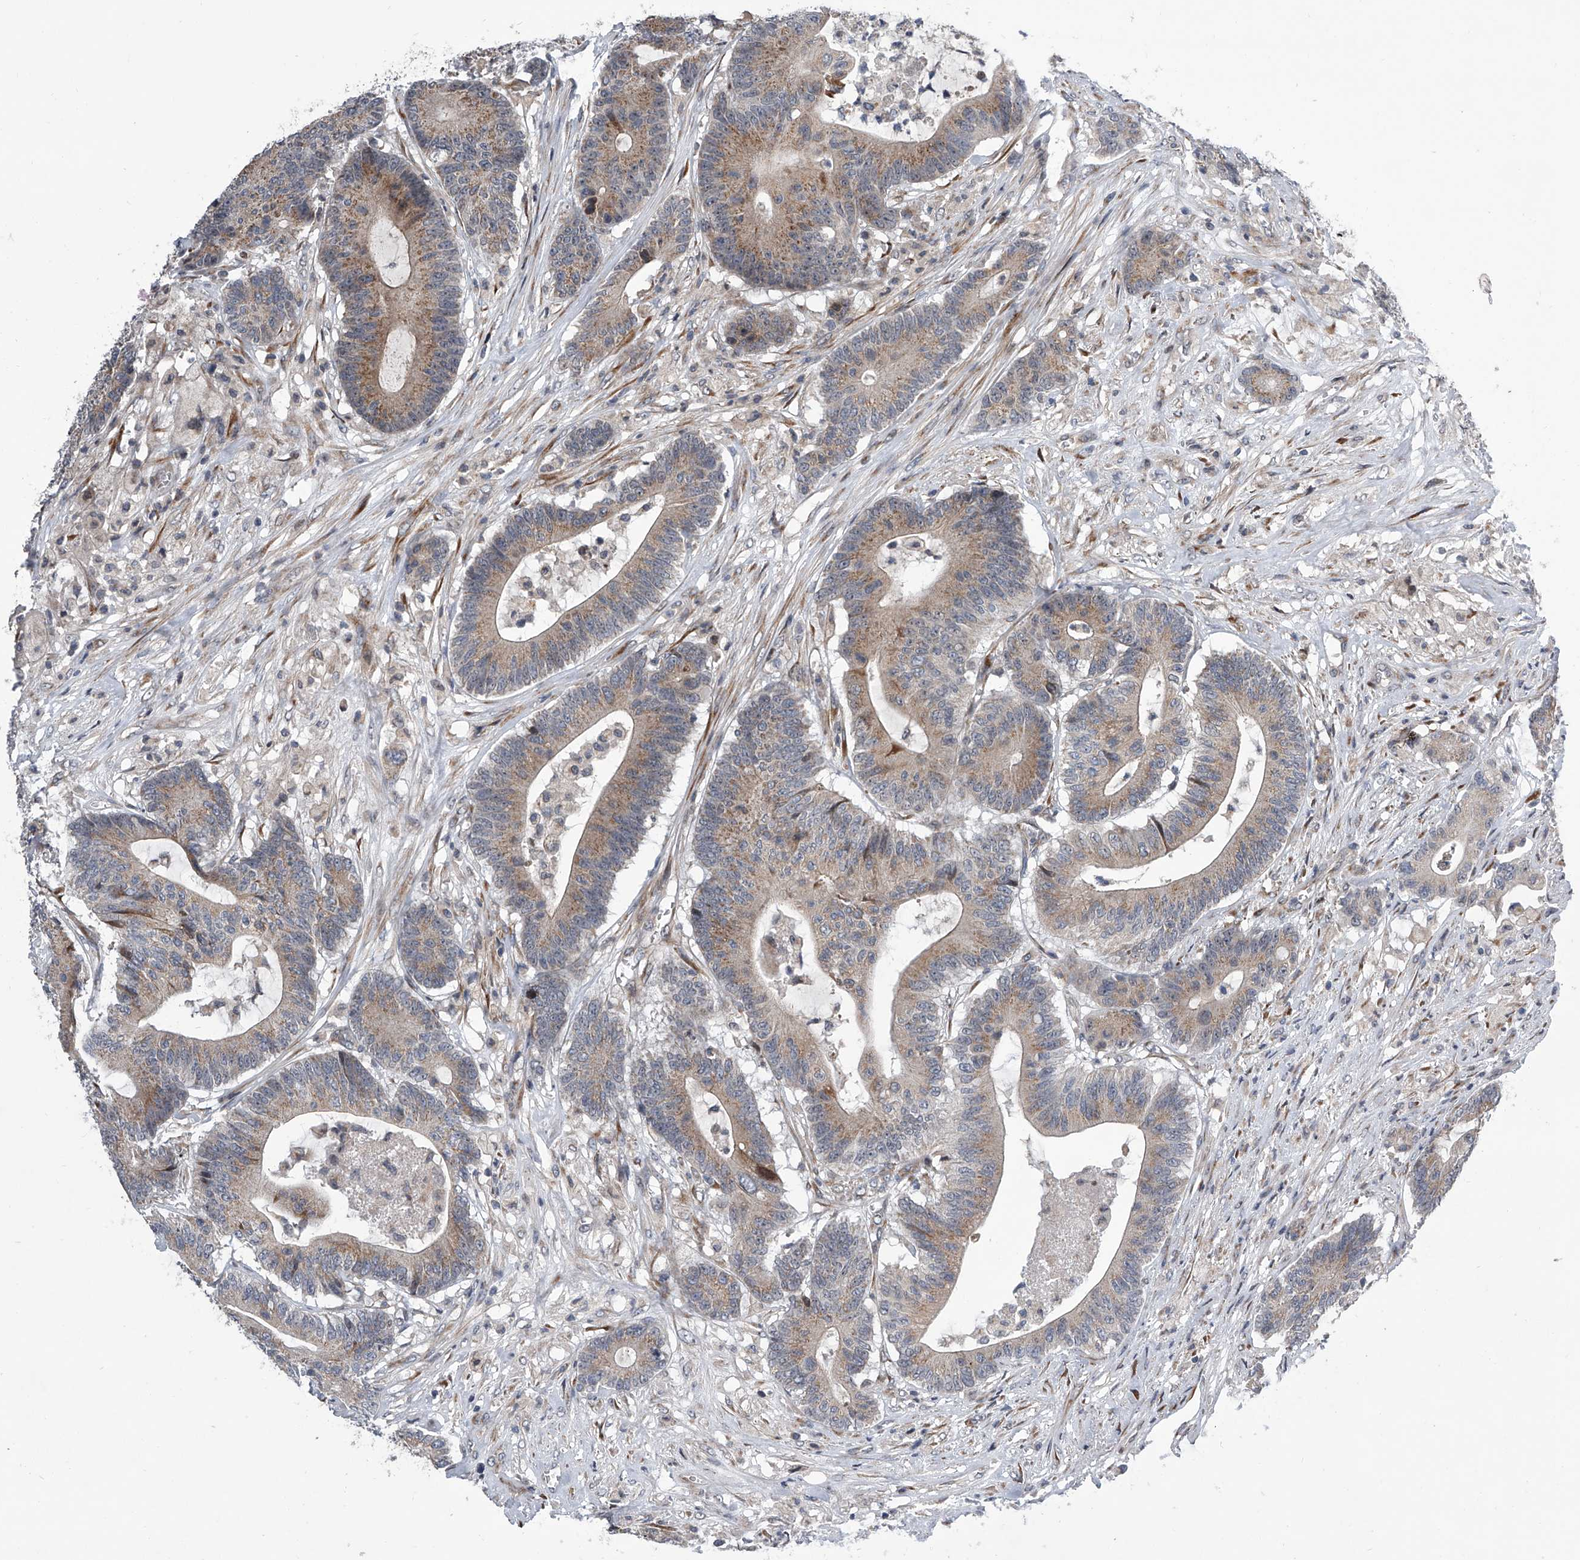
{"staining": {"intensity": "moderate", "quantity": ">75%", "location": "cytoplasmic/membranous"}, "tissue": "colorectal cancer", "cell_type": "Tumor cells", "image_type": "cancer", "snomed": [{"axis": "morphology", "description": "Adenocarcinoma, NOS"}, {"axis": "topography", "description": "Colon"}], "caption": "Immunohistochemical staining of colorectal adenocarcinoma demonstrates medium levels of moderate cytoplasmic/membranous expression in approximately >75% of tumor cells. (DAB = brown stain, brightfield microscopy at high magnification).", "gene": "DLGAP2", "patient": {"sex": "female", "age": 84}}